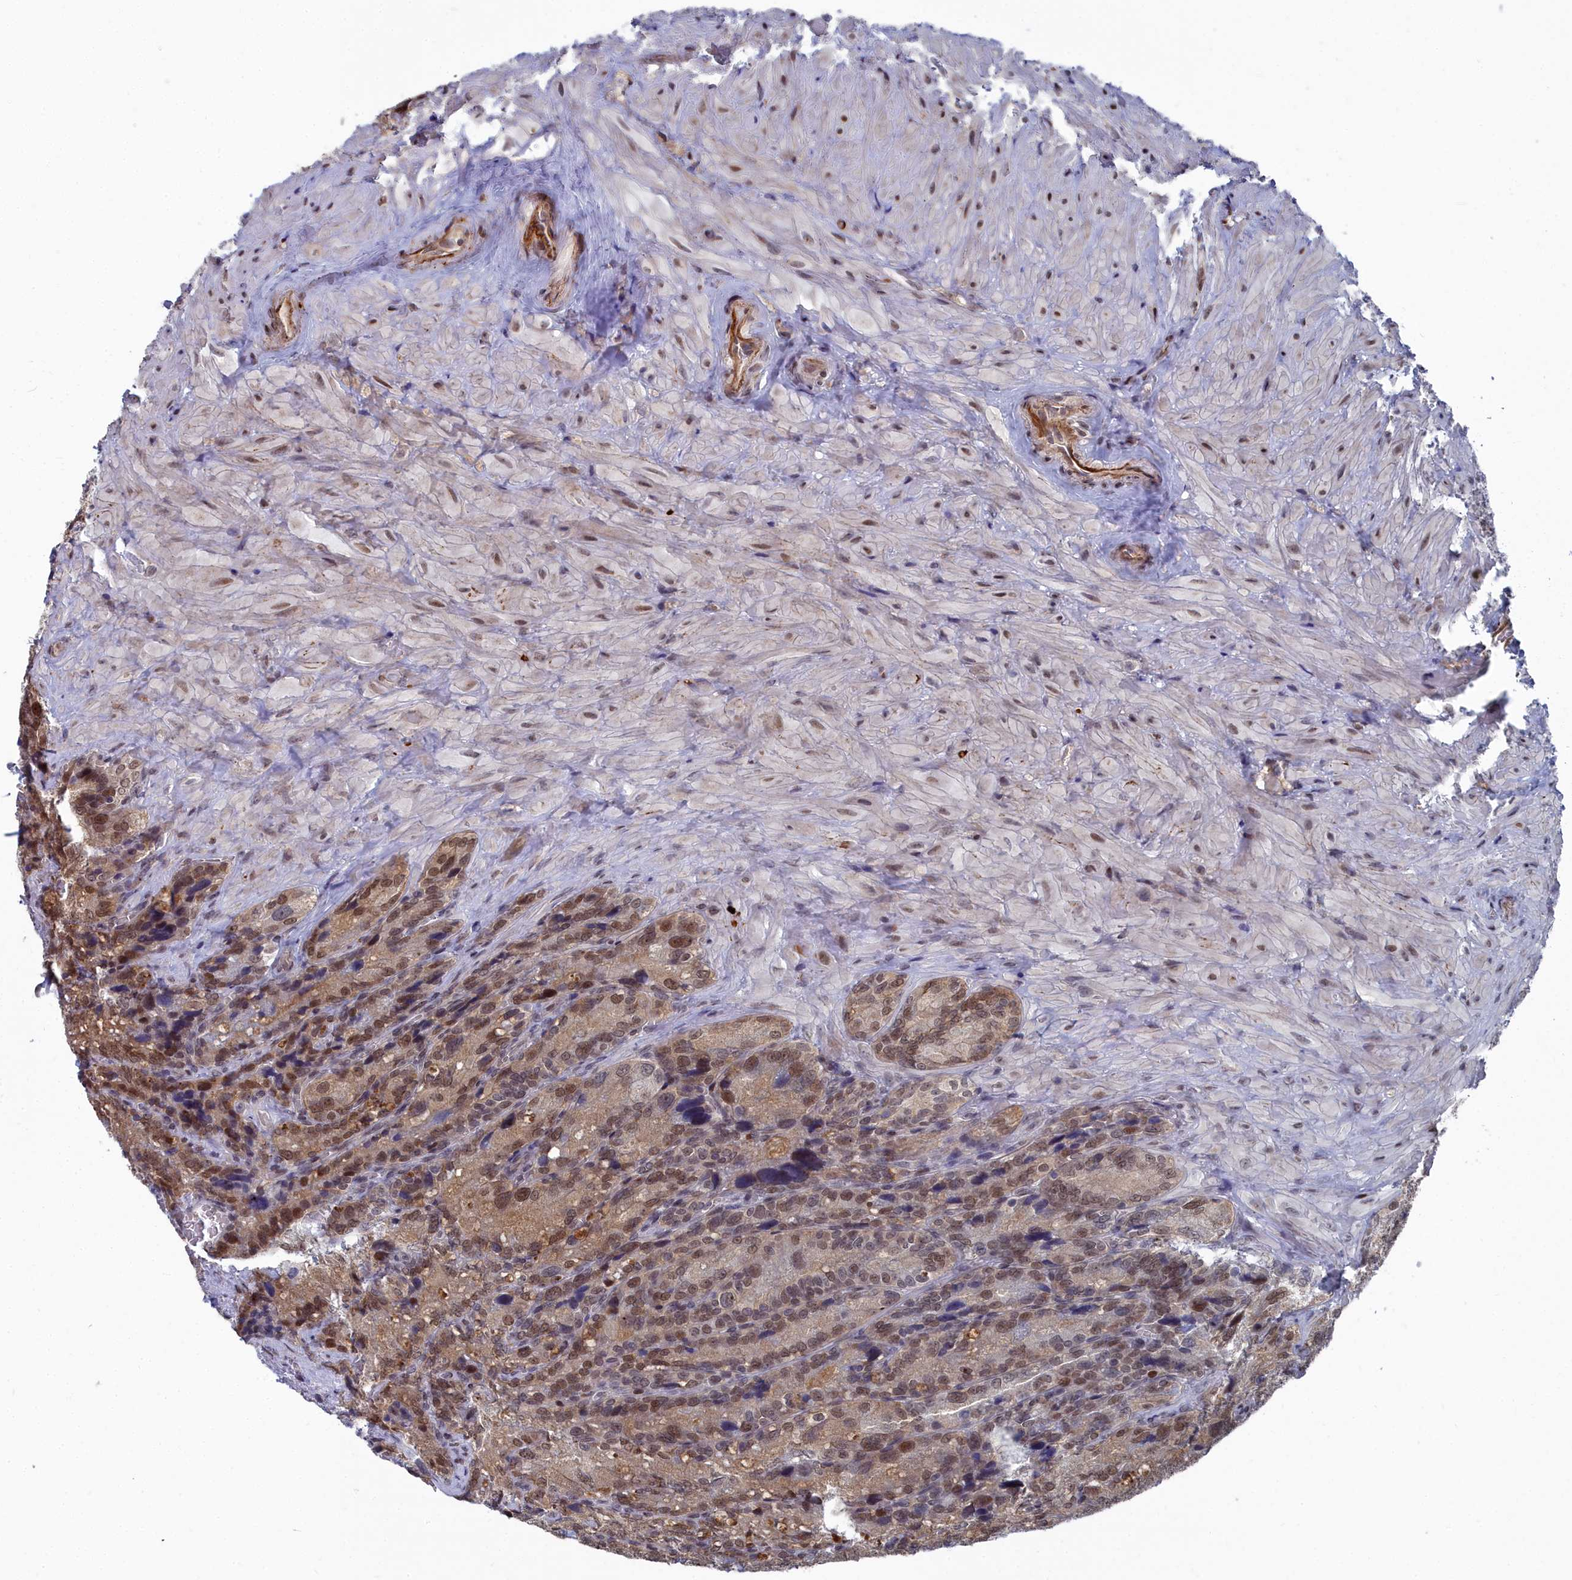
{"staining": {"intensity": "moderate", "quantity": ">75%", "location": "cytoplasmic/membranous,nuclear"}, "tissue": "seminal vesicle", "cell_type": "Glandular cells", "image_type": "normal", "snomed": [{"axis": "morphology", "description": "Normal tissue, NOS"}, {"axis": "topography", "description": "Seminal veicle"}], "caption": "Protein staining shows moderate cytoplasmic/membranous,nuclear positivity in approximately >75% of glandular cells in normal seminal vesicle. The protein of interest is shown in brown color, while the nuclei are stained blue.", "gene": "RPS27A", "patient": {"sex": "male", "age": 62}}